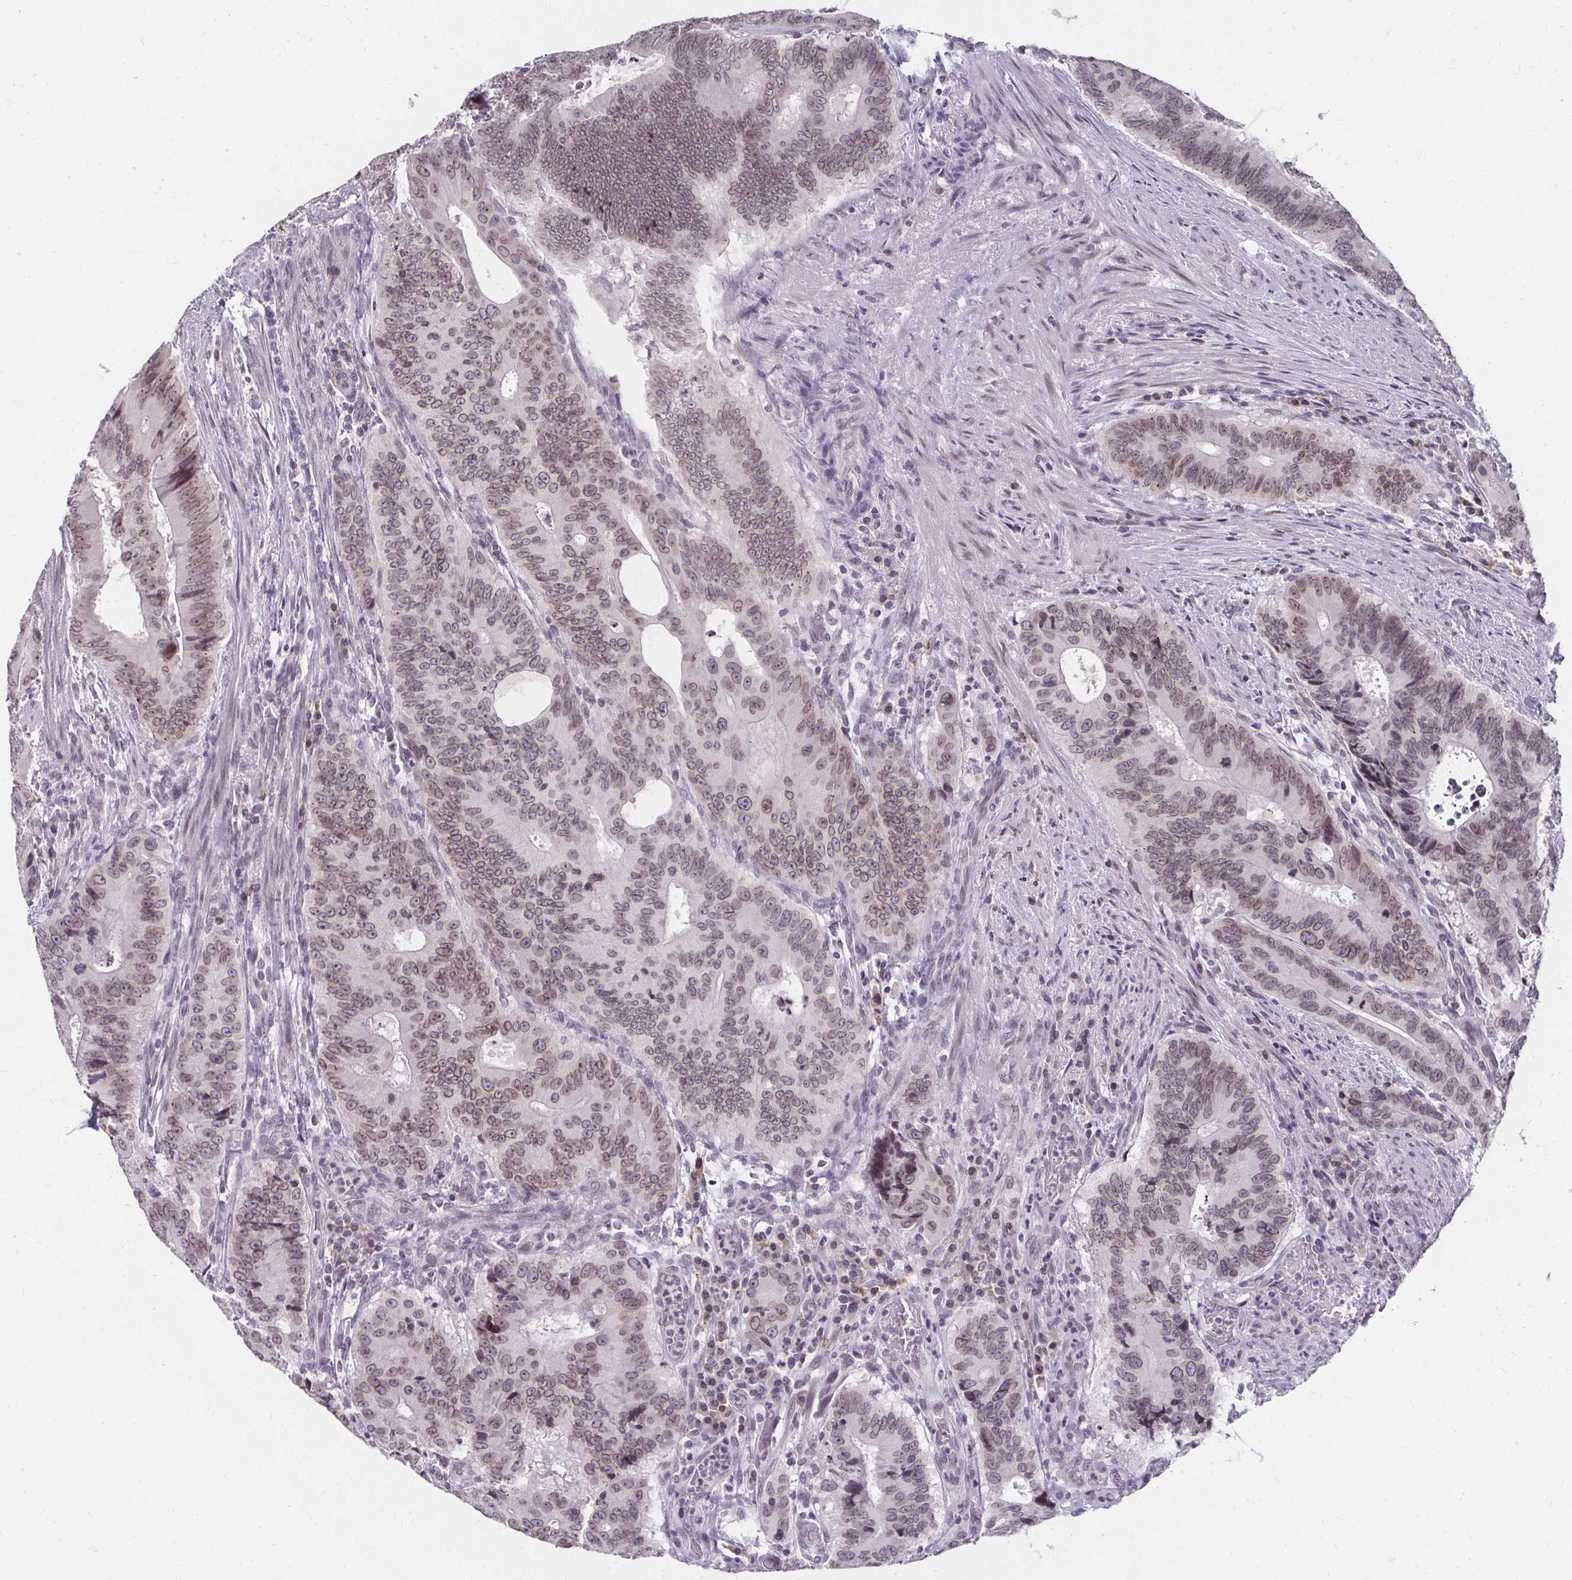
{"staining": {"intensity": "moderate", "quantity": ">75%", "location": "nuclear"}, "tissue": "colorectal cancer", "cell_type": "Tumor cells", "image_type": "cancer", "snomed": [{"axis": "morphology", "description": "Adenocarcinoma, NOS"}, {"axis": "topography", "description": "Colon"}], "caption": "A histopathology image of human colorectal cancer (adenocarcinoma) stained for a protein exhibits moderate nuclear brown staining in tumor cells.", "gene": "NUP133", "patient": {"sex": "male", "age": 62}}